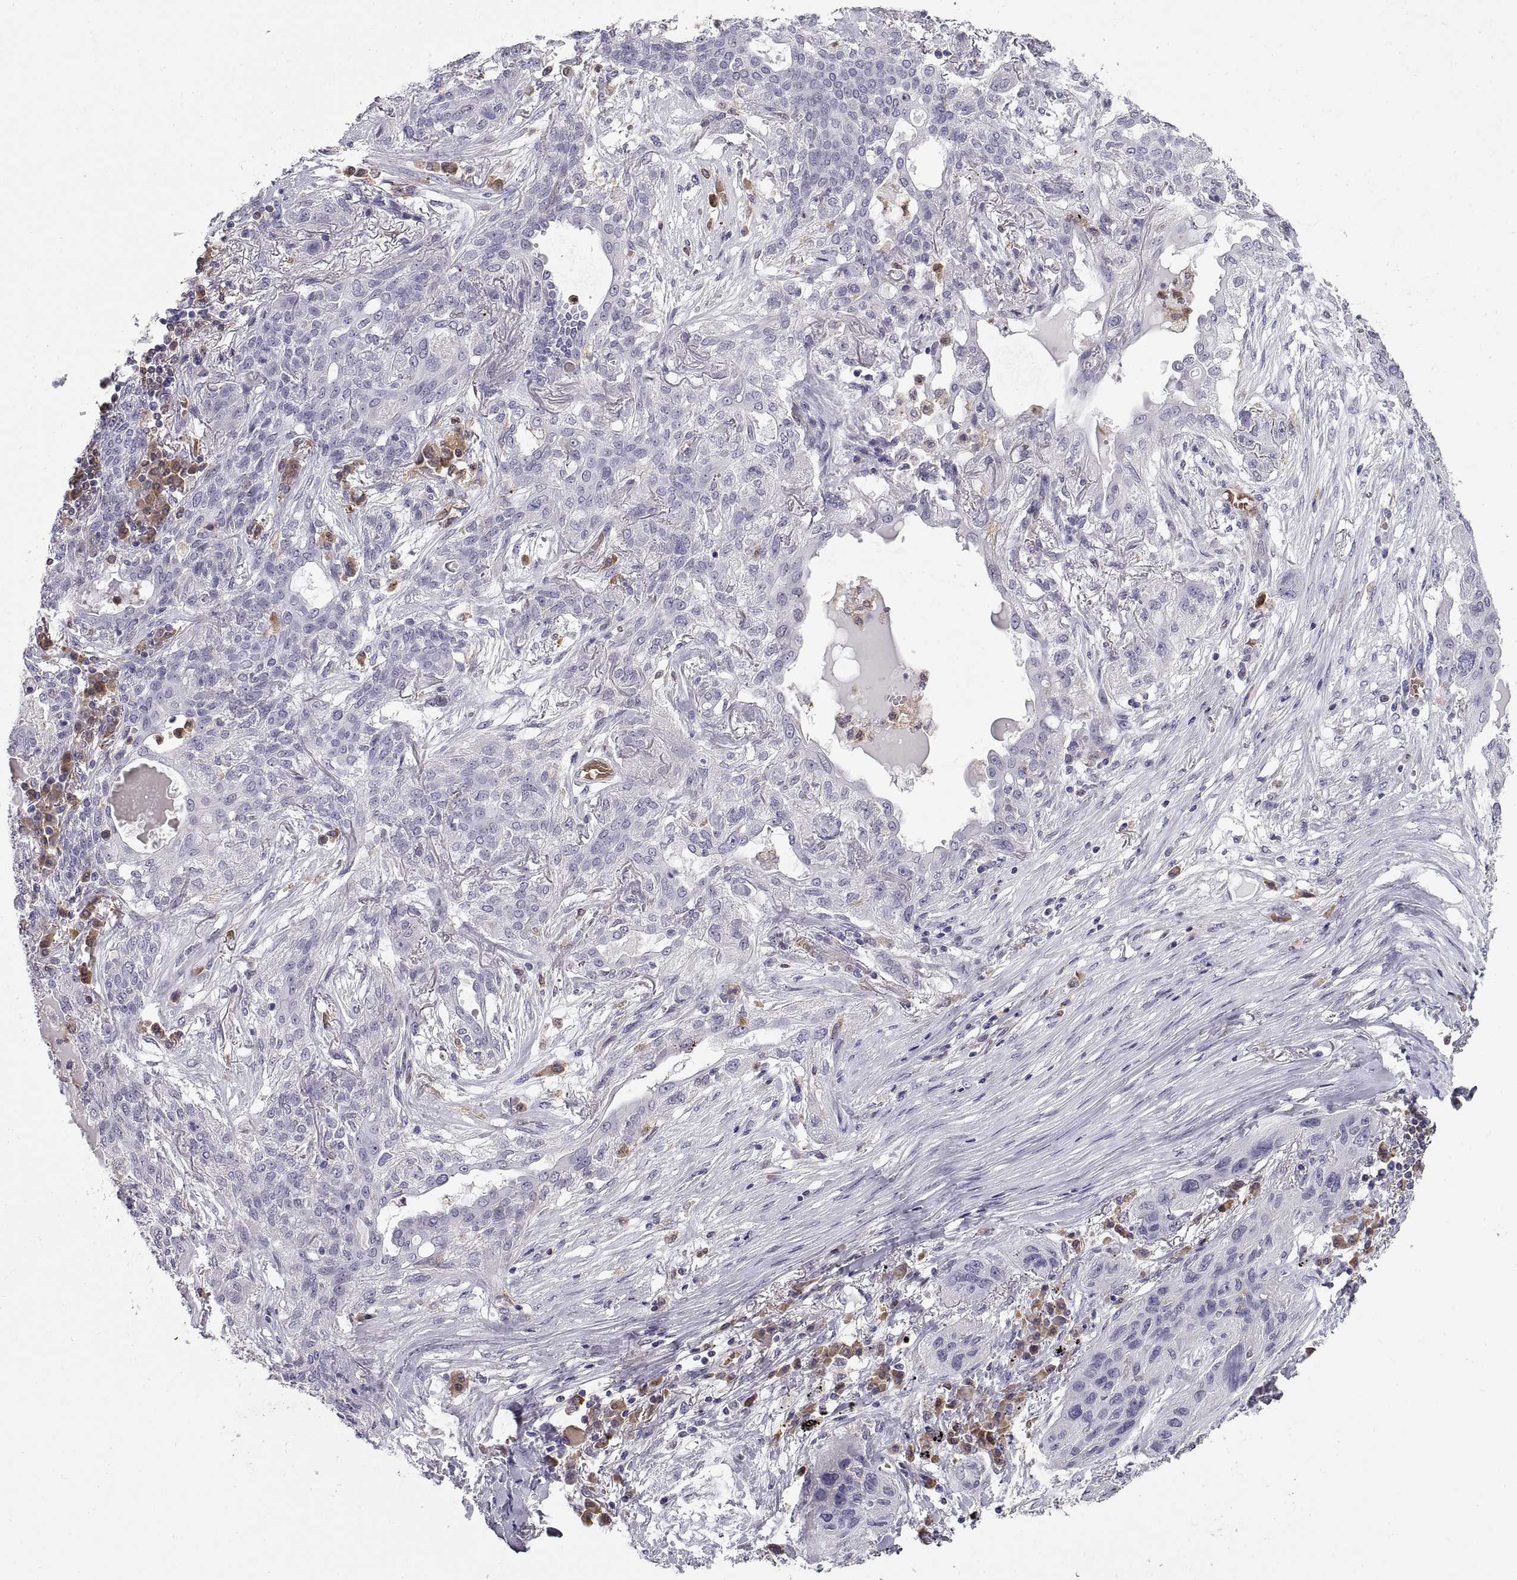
{"staining": {"intensity": "negative", "quantity": "none", "location": "none"}, "tissue": "lung cancer", "cell_type": "Tumor cells", "image_type": "cancer", "snomed": [{"axis": "morphology", "description": "Squamous cell carcinoma, NOS"}, {"axis": "topography", "description": "Lung"}], "caption": "High power microscopy image of an immunohistochemistry micrograph of squamous cell carcinoma (lung), revealing no significant staining in tumor cells.", "gene": "DOK3", "patient": {"sex": "female", "age": 70}}